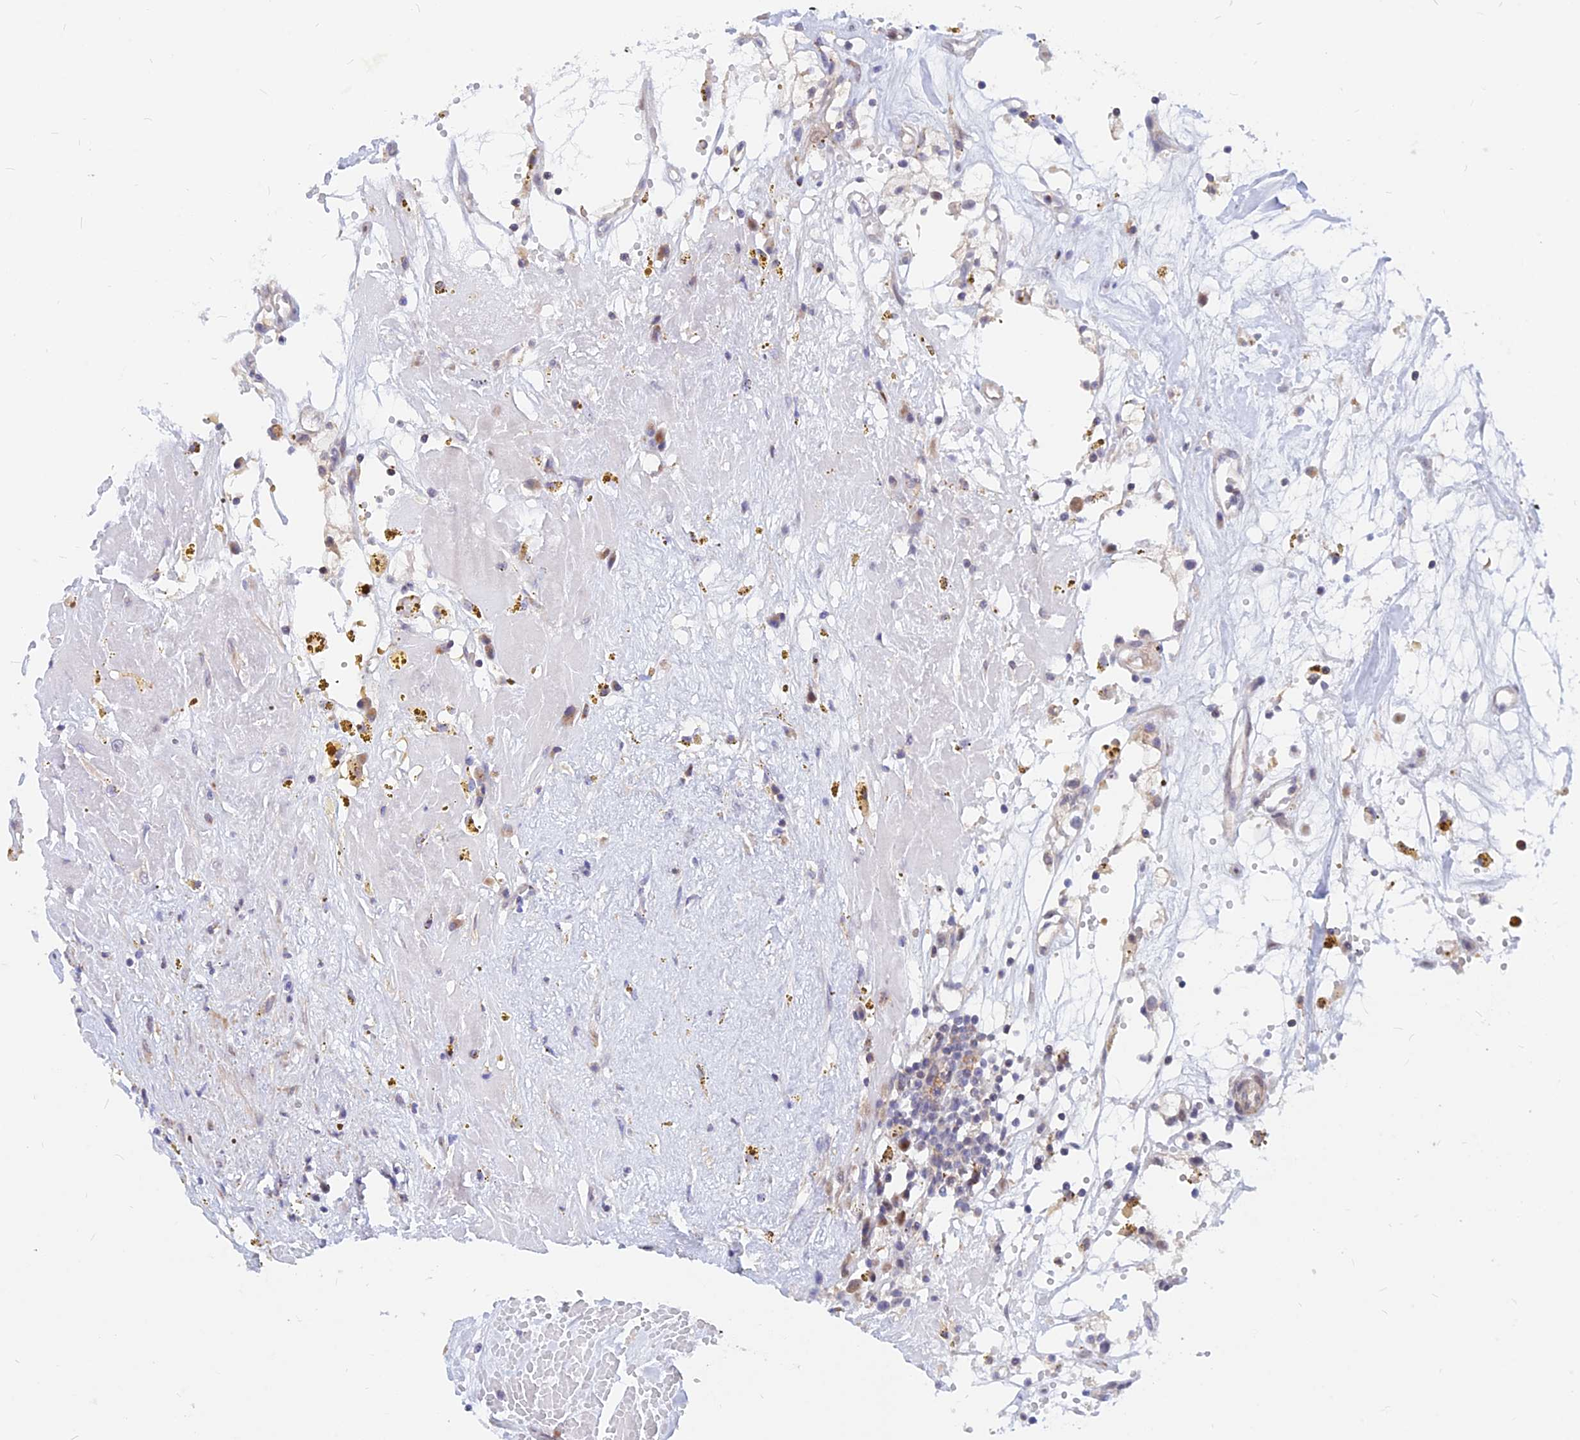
{"staining": {"intensity": "weak", "quantity": "<25%", "location": "cytoplasmic/membranous"}, "tissue": "renal cancer", "cell_type": "Tumor cells", "image_type": "cancer", "snomed": [{"axis": "morphology", "description": "Adenocarcinoma, NOS"}, {"axis": "topography", "description": "Kidney"}], "caption": "DAB (3,3'-diaminobenzidine) immunohistochemical staining of adenocarcinoma (renal) reveals no significant staining in tumor cells.", "gene": "DNAJC16", "patient": {"sex": "male", "age": 56}}